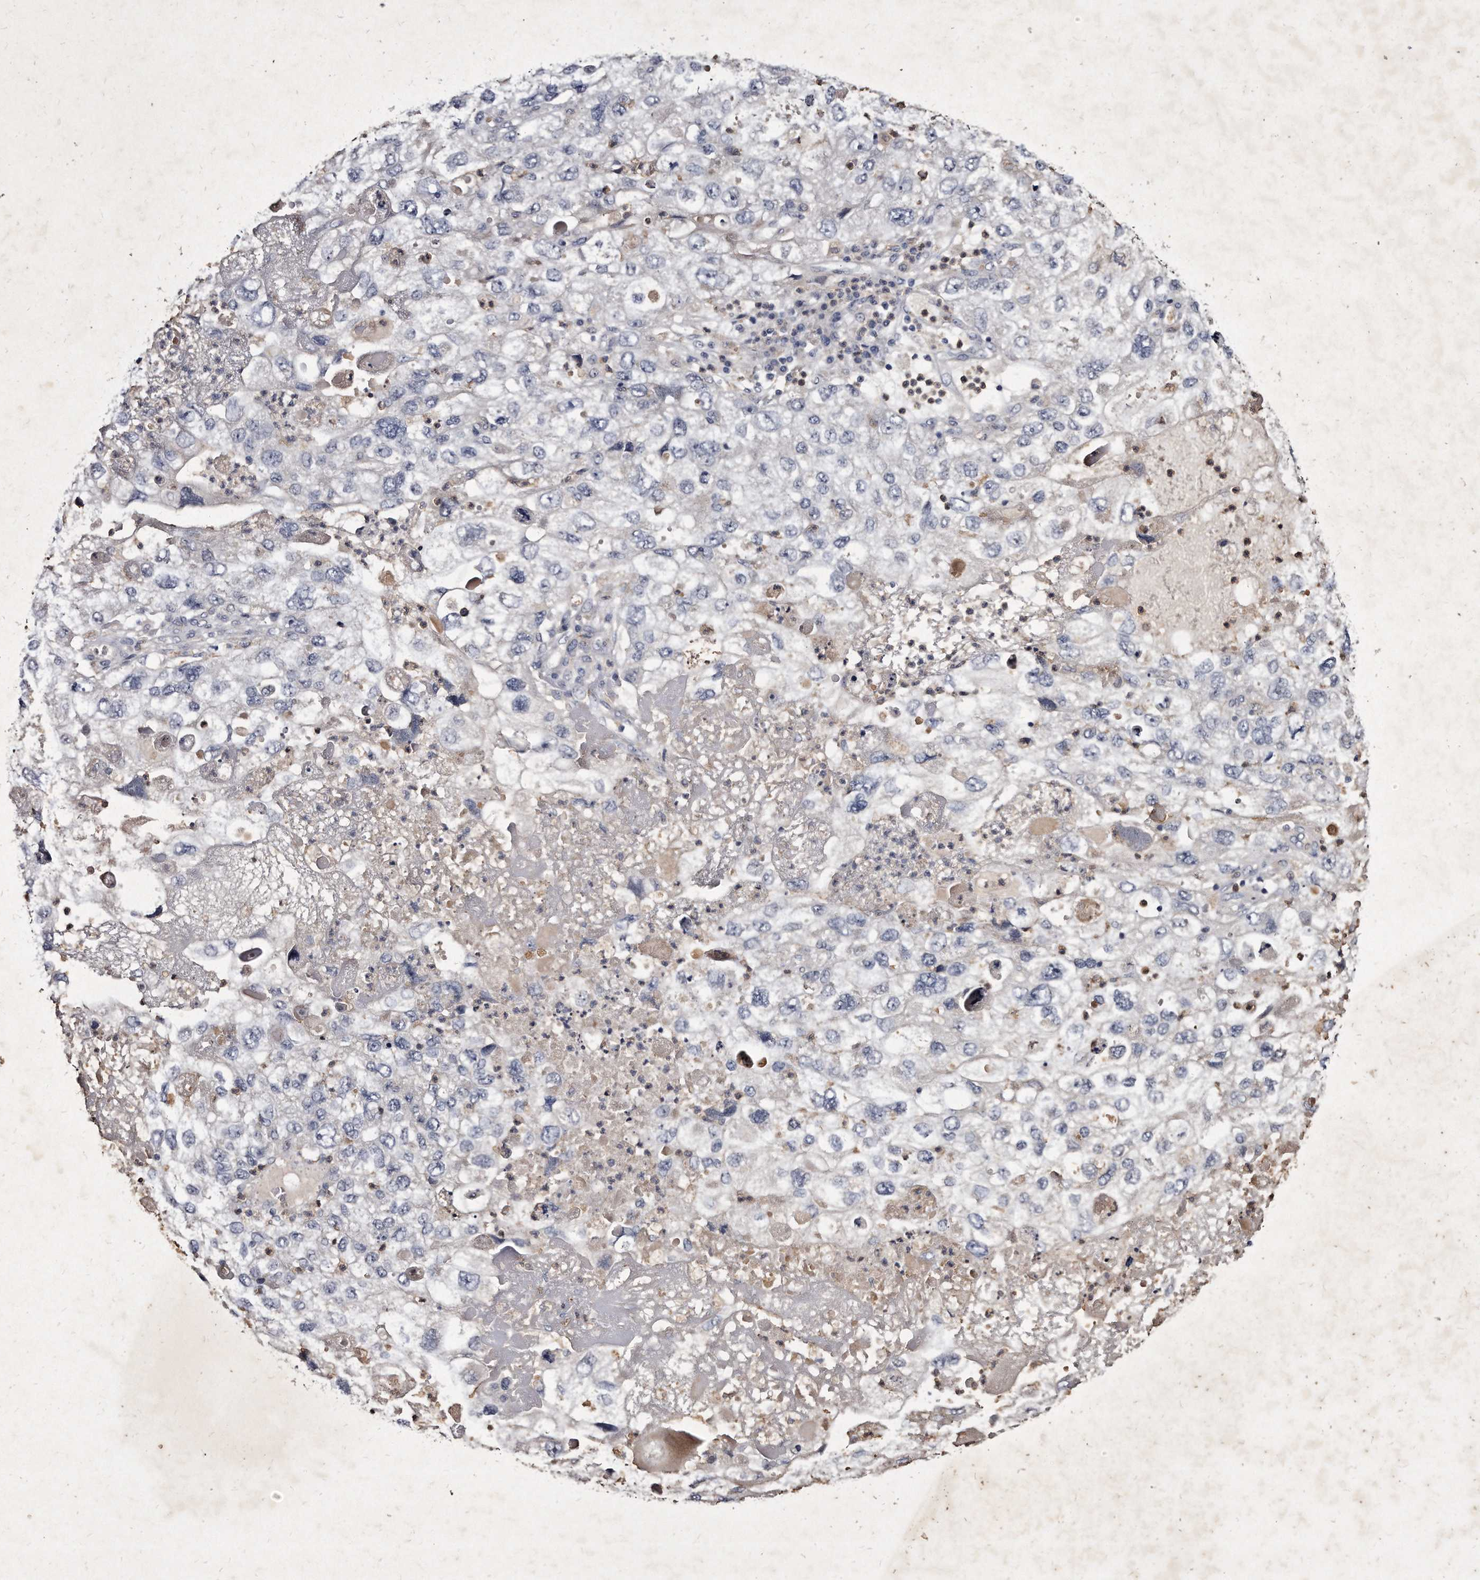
{"staining": {"intensity": "negative", "quantity": "none", "location": "none"}, "tissue": "endometrial cancer", "cell_type": "Tumor cells", "image_type": "cancer", "snomed": [{"axis": "morphology", "description": "Adenocarcinoma, NOS"}, {"axis": "topography", "description": "Endometrium"}], "caption": "Immunohistochemistry micrograph of endometrial cancer stained for a protein (brown), which shows no staining in tumor cells. The staining is performed using DAB brown chromogen with nuclei counter-stained in using hematoxylin.", "gene": "KLHDC3", "patient": {"sex": "female", "age": 49}}